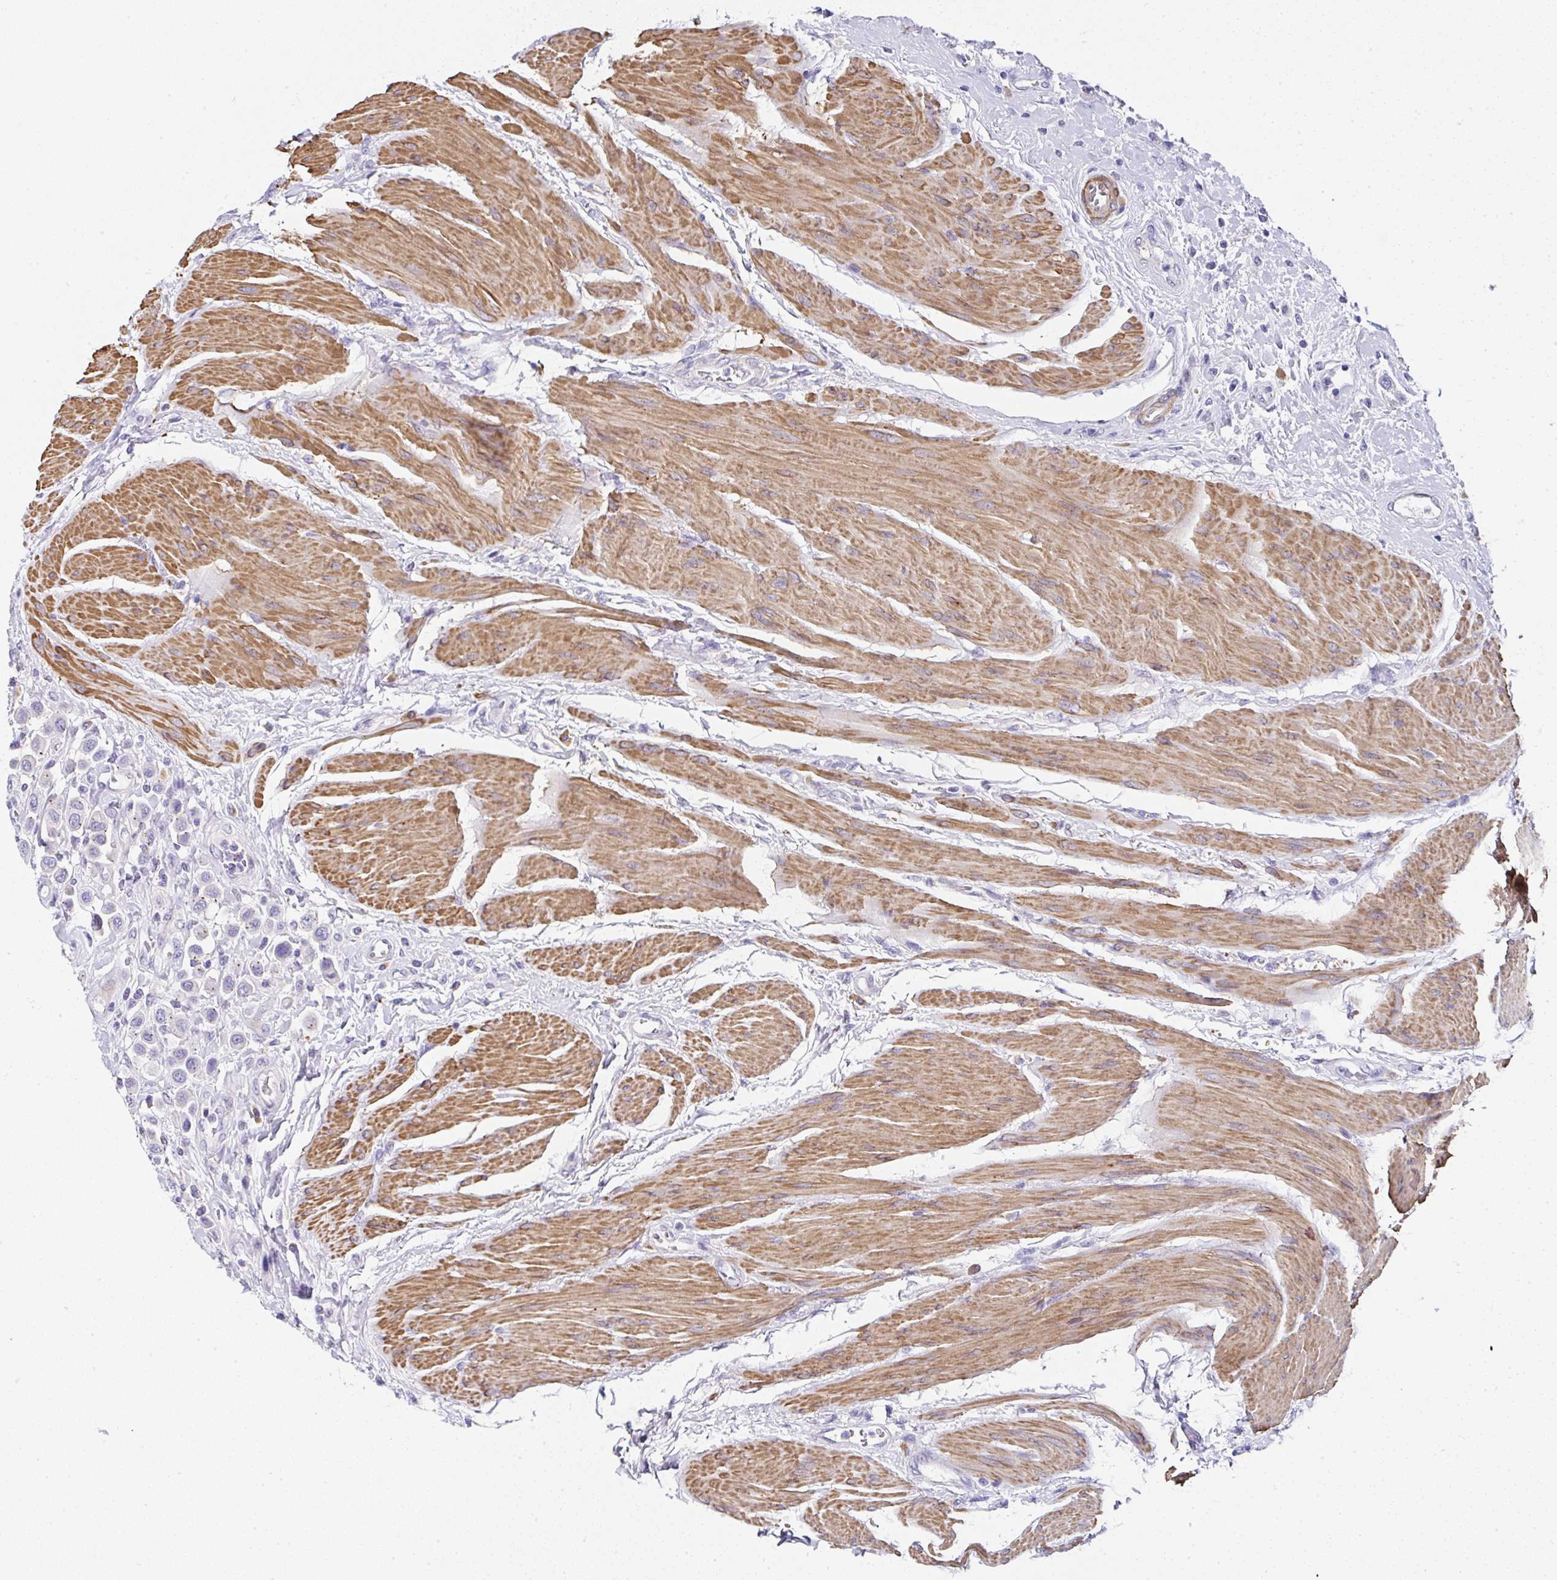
{"staining": {"intensity": "negative", "quantity": "none", "location": "none"}, "tissue": "urothelial cancer", "cell_type": "Tumor cells", "image_type": "cancer", "snomed": [{"axis": "morphology", "description": "Urothelial carcinoma, High grade"}, {"axis": "topography", "description": "Urinary bladder"}], "caption": "Tumor cells are negative for protein expression in human urothelial cancer.", "gene": "PPFIA4", "patient": {"sex": "male", "age": 50}}